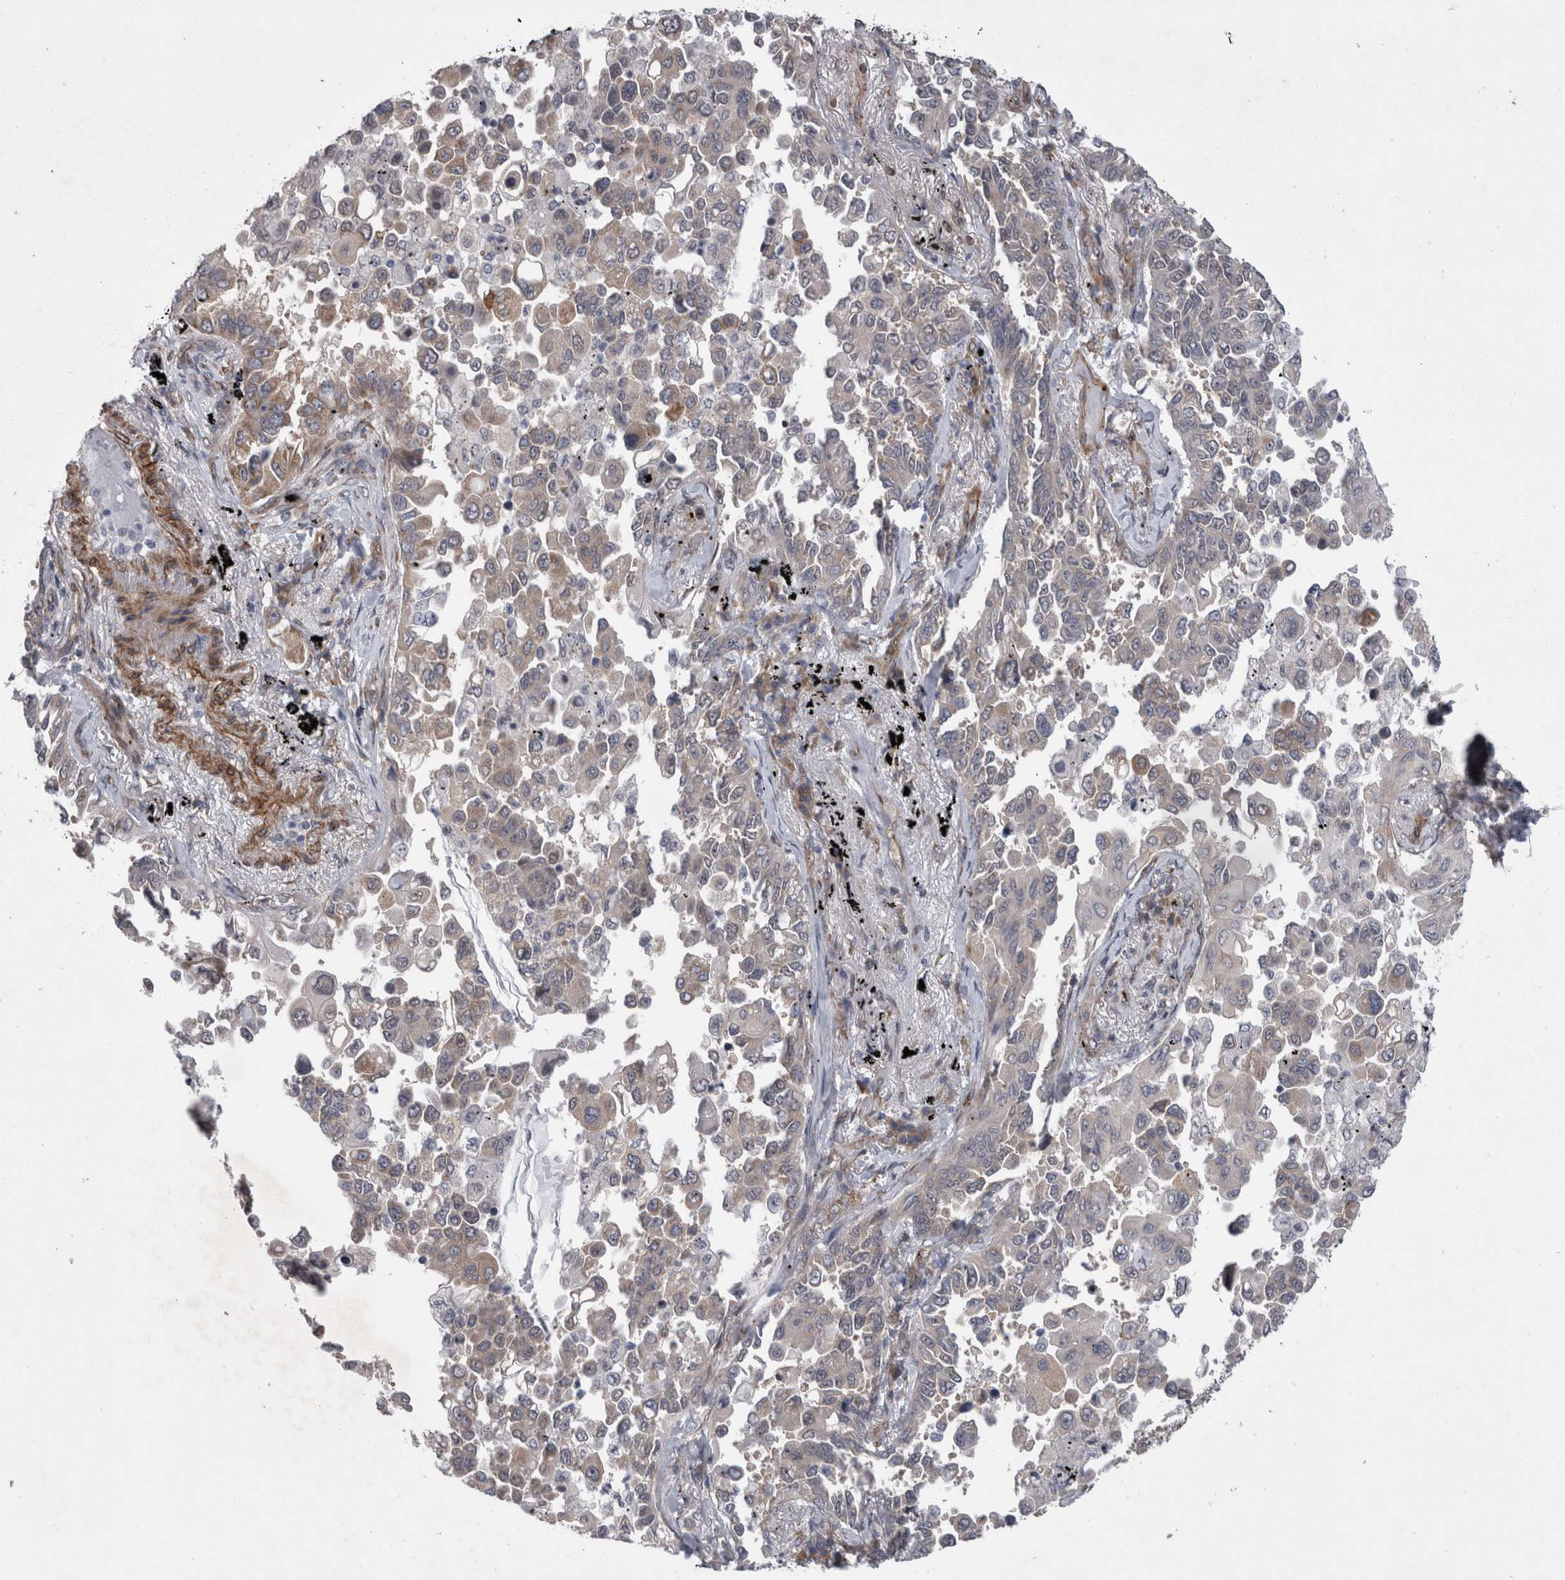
{"staining": {"intensity": "weak", "quantity": "25%-75%", "location": "cytoplasmic/membranous"}, "tissue": "lung cancer", "cell_type": "Tumor cells", "image_type": "cancer", "snomed": [{"axis": "morphology", "description": "Adenocarcinoma, NOS"}, {"axis": "topography", "description": "Lung"}], "caption": "IHC image of lung cancer (adenocarcinoma) stained for a protein (brown), which displays low levels of weak cytoplasmic/membranous positivity in about 25%-75% of tumor cells.", "gene": "DDX6", "patient": {"sex": "female", "age": 67}}